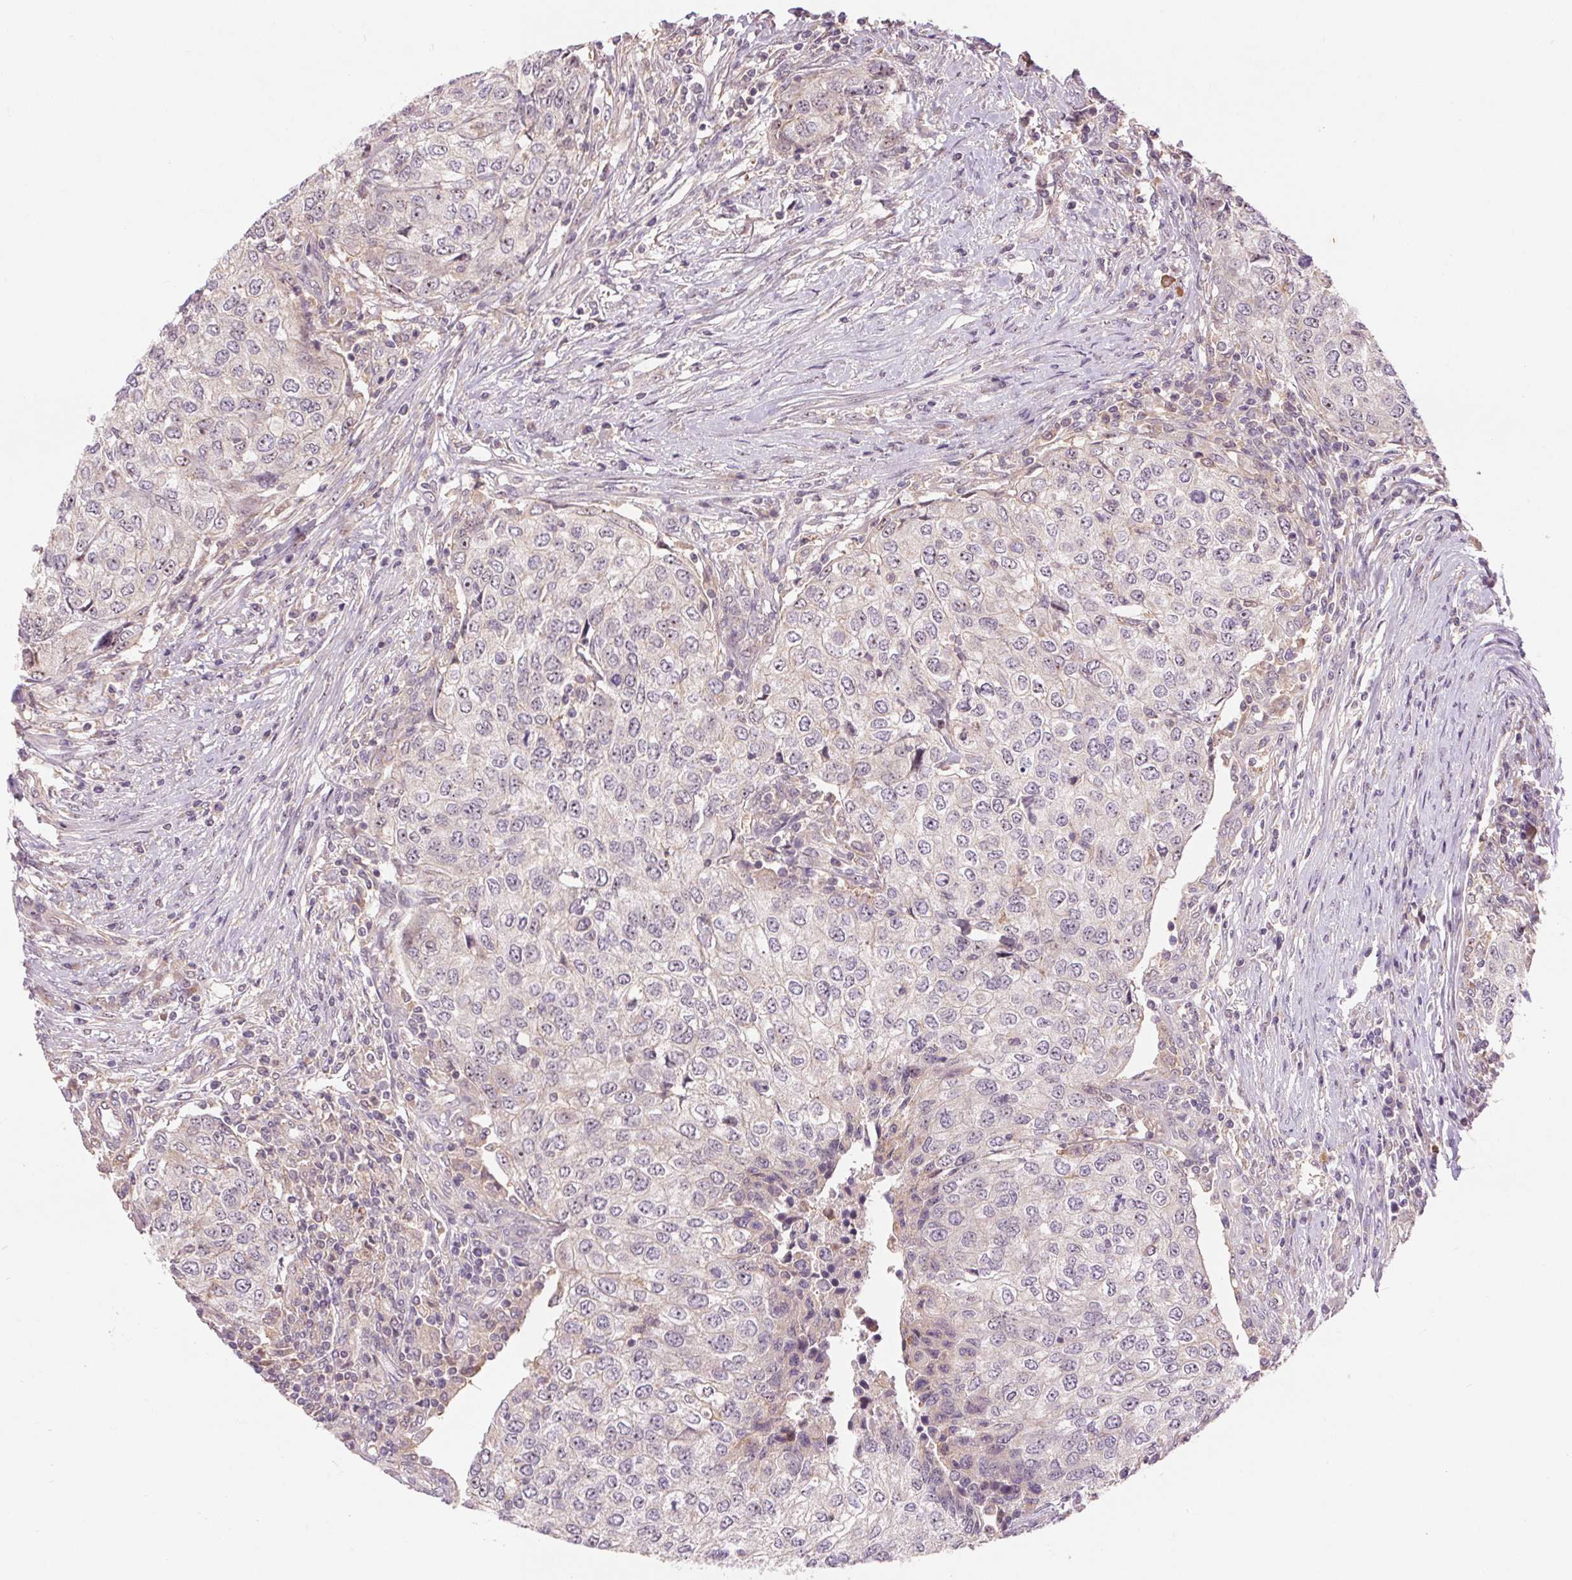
{"staining": {"intensity": "negative", "quantity": "none", "location": "none"}, "tissue": "urothelial cancer", "cell_type": "Tumor cells", "image_type": "cancer", "snomed": [{"axis": "morphology", "description": "Urothelial carcinoma, High grade"}, {"axis": "topography", "description": "Urinary bladder"}], "caption": "Image shows no significant protein expression in tumor cells of high-grade urothelial carcinoma.", "gene": "RANBP3L", "patient": {"sex": "female", "age": 78}}